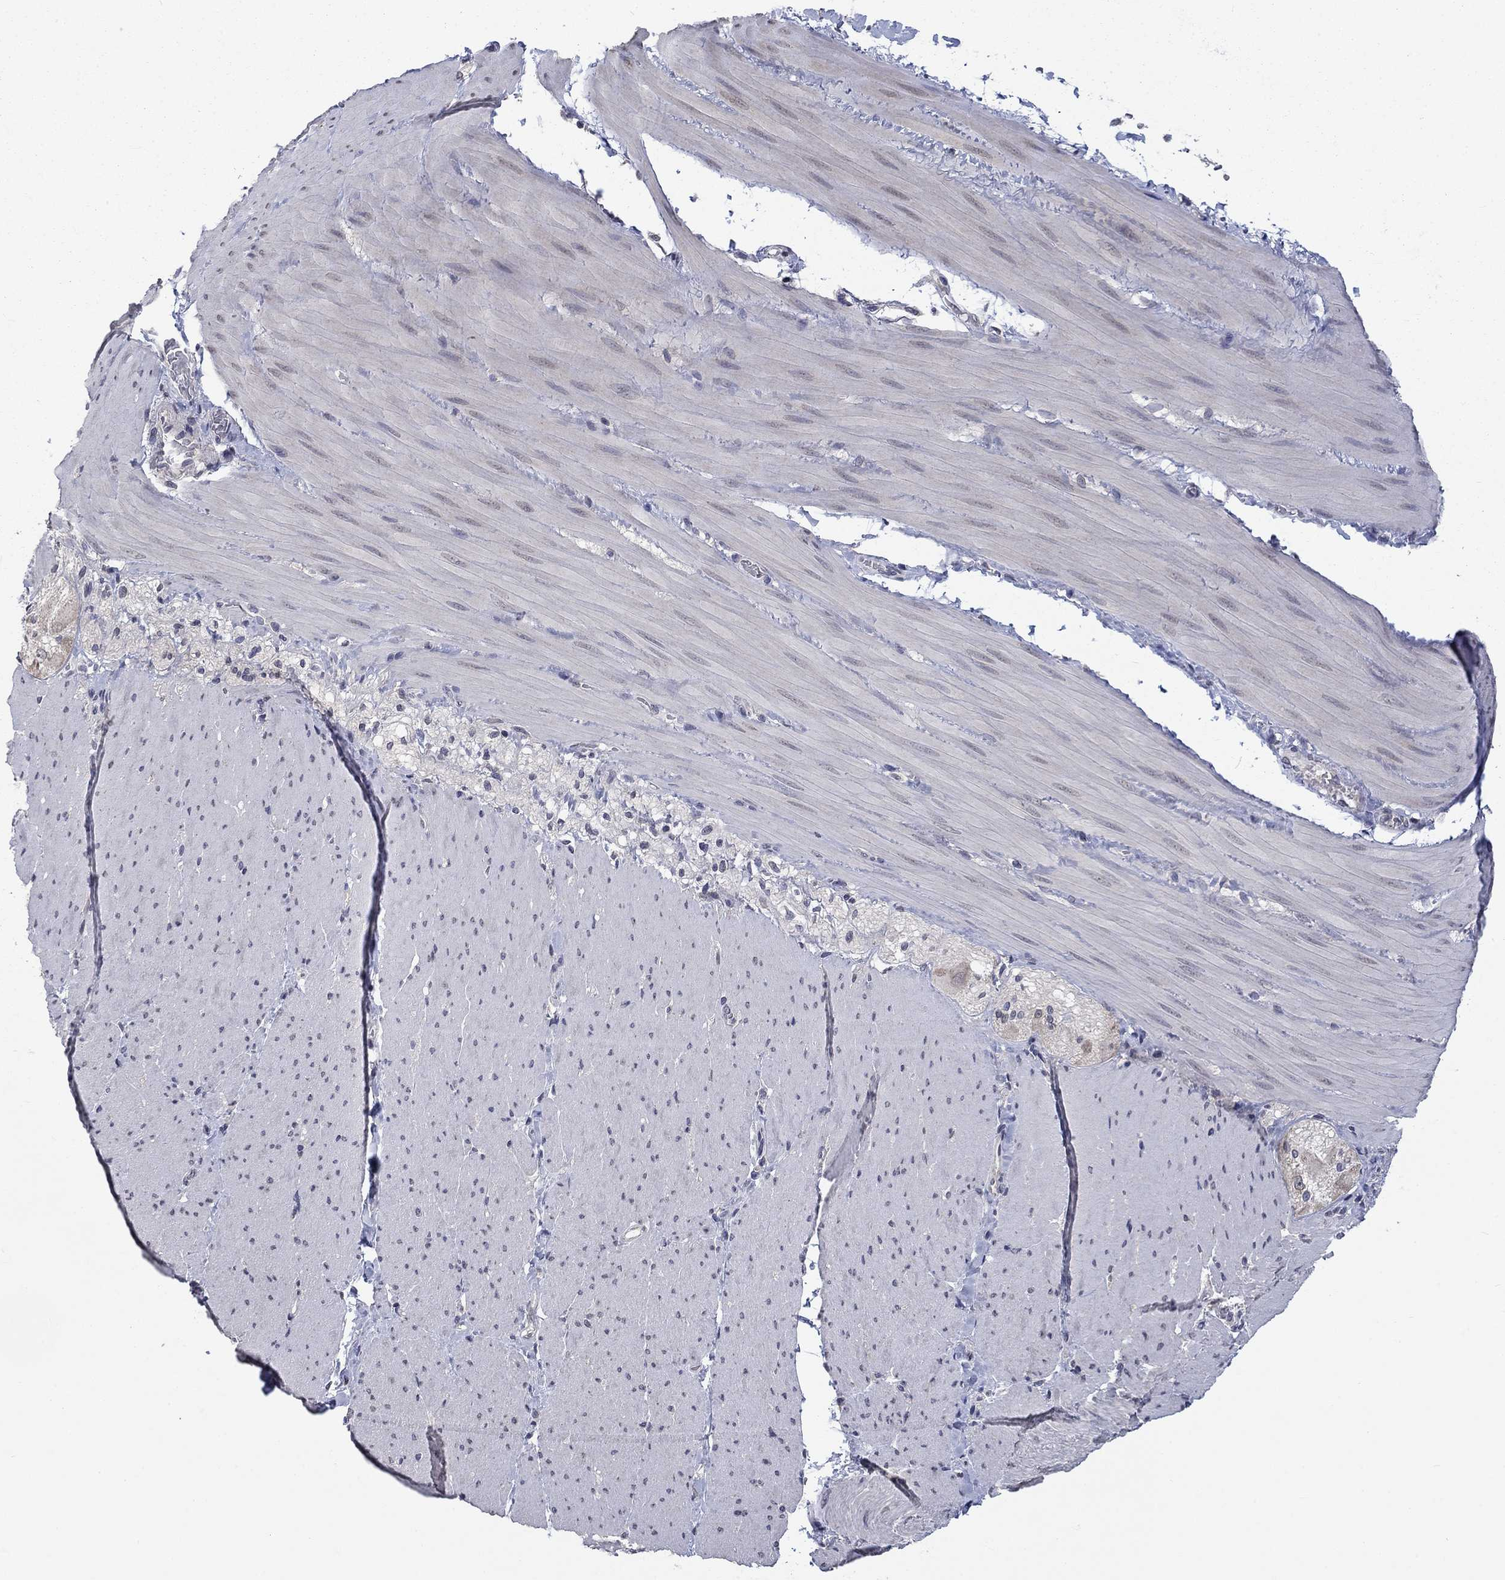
{"staining": {"intensity": "negative", "quantity": "none", "location": "none"}, "tissue": "adipose tissue", "cell_type": "Adipocytes", "image_type": "normal", "snomed": [{"axis": "morphology", "description": "Normal tissue, NOS"}, {"axis": "topography", "description": "Smooth muscle"}, {"axis": "topography", "description": "Duodenum"}, {"axis": "topography", "description": "Peripheral nerve tissue"}], "caption": "Immunohistochemistry micrograph of normal adipose tissue: human adipose tissue stained with DAB (3,3'-diaminobenzidine) shows no significant protein expression in adipocytes.", "gene": "SPATA33", "patient": {"sex": "female", "age": 61}}